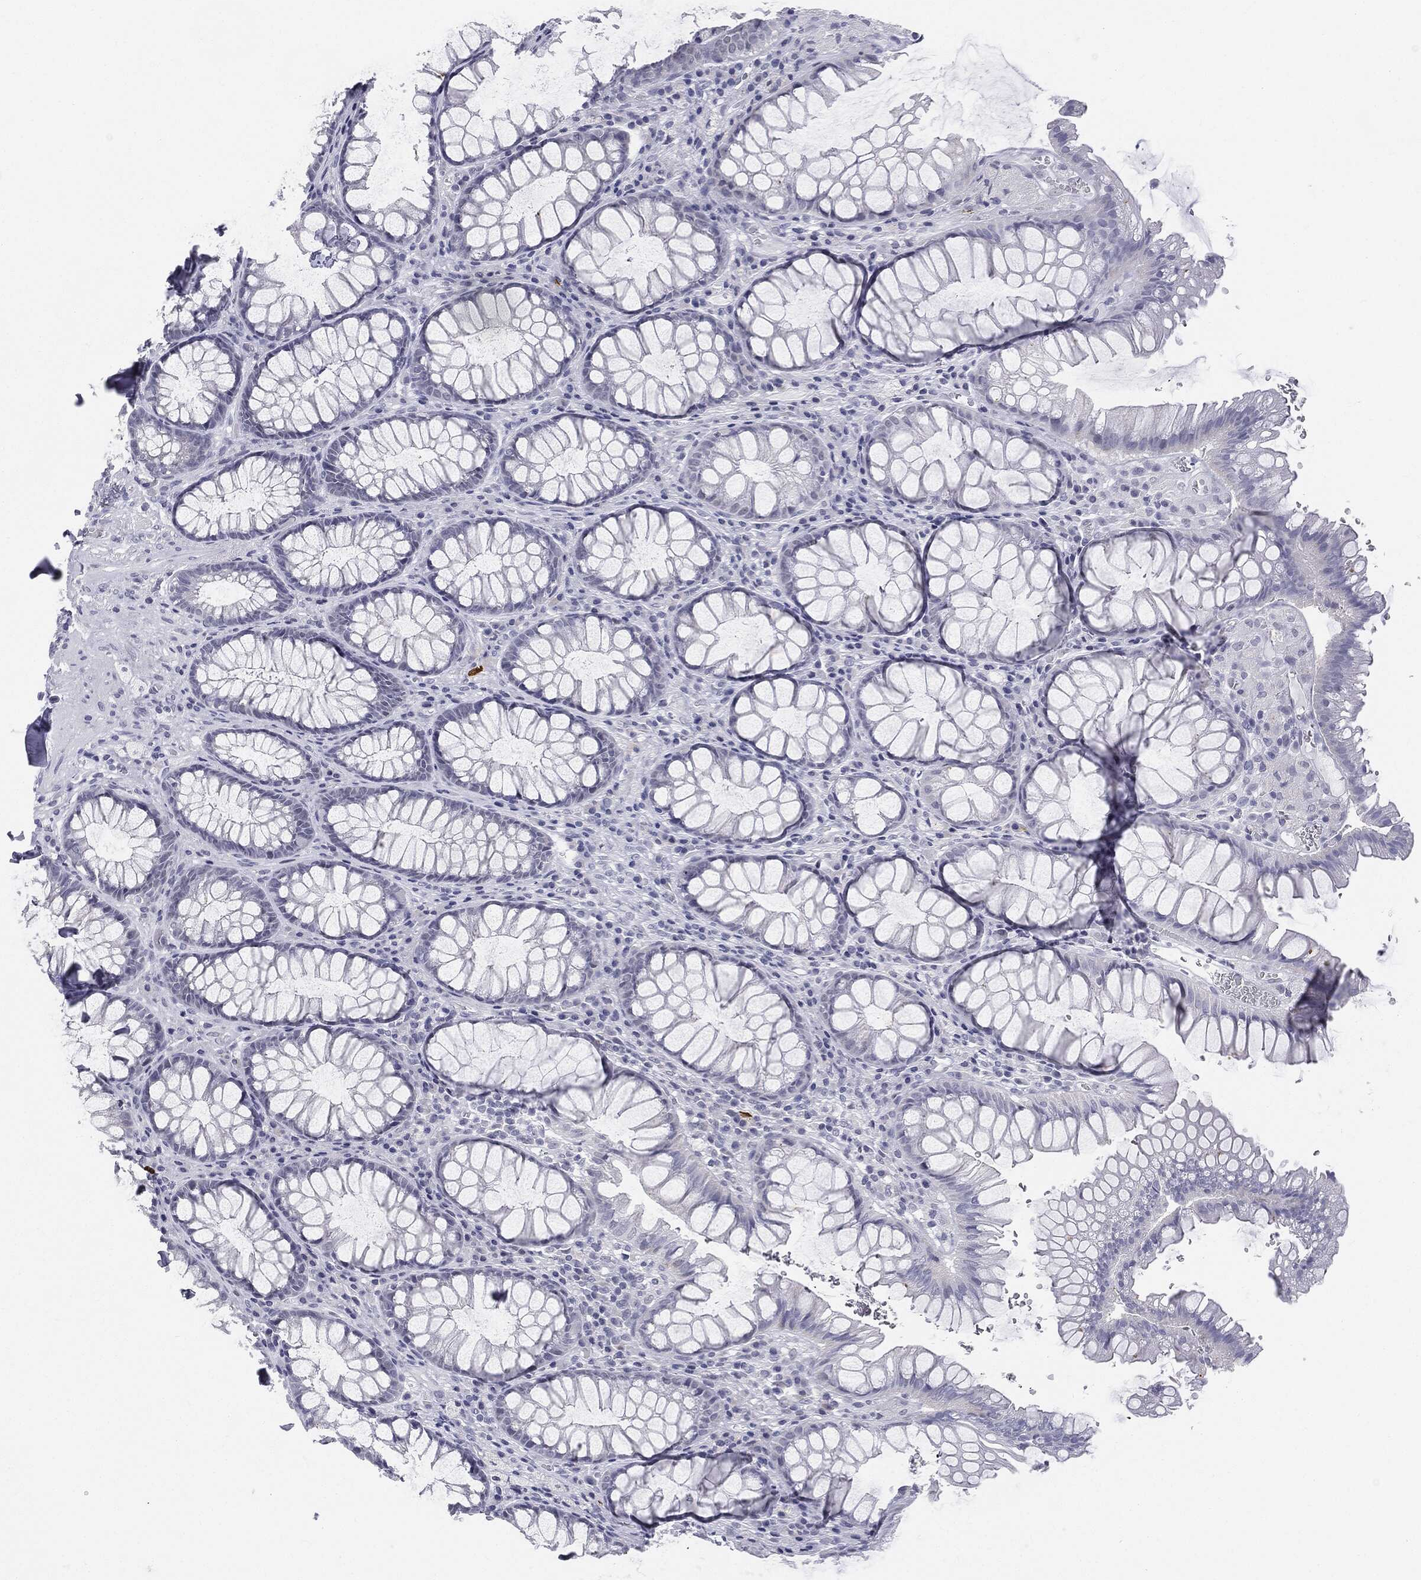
{"staining": {"intensity": "negative", "quantity": "none", "location": "none"}, "tissue": "rectum", "cell_type": "Glandular cells", "image_type": "normal", "snomed": [{"axis": "morphology", "description": "Normal tissue, NOS"}, {"axis": "topography", "description": "Rectum"}], "caption": "High power microscopy photomicrograph of an immunohistochemistry histopathology image of benign rectum, revealing no significant expression in glandular cells.", "gene": "MLLT10", "patient": {"sex": "female", "age": 68}}